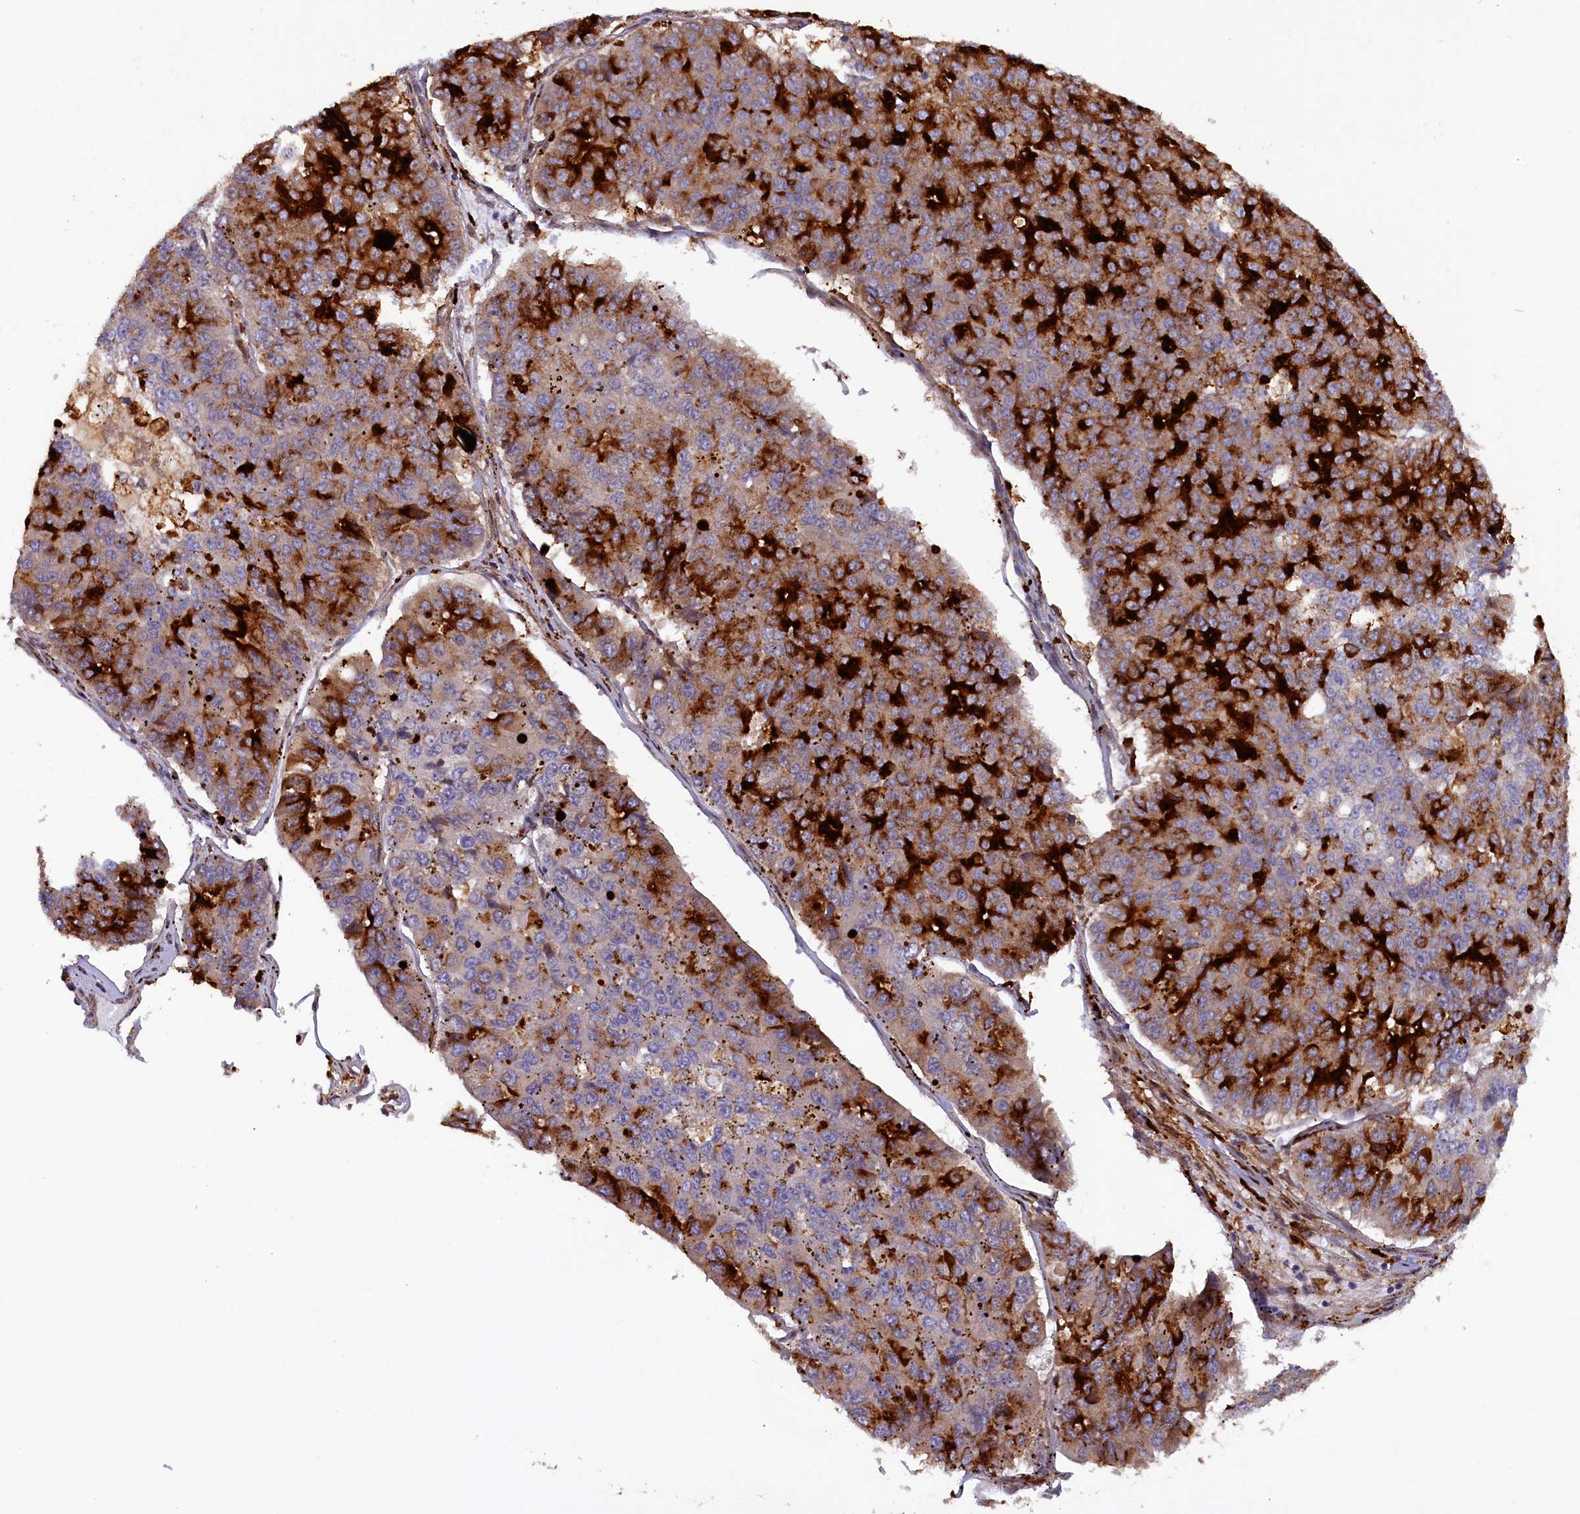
{"staining": {"intensity": "strong", "quantity": "25%-75%", "location": "cytoplasmic/membranous"}, "tissue": "pancreatic cancer", "cell_type": "Tumor cells", "image_type": "cancer", "snomed": [{"axis": "morphology", "description": "Adenocarcinoma, NOS"}, {"axis": "topography", "description": "Pancreas"}], "caption": "High-power microscopy captured an IHC photomicrograph of adenocarcinoma (pancreatic), revealing strong cytoplasmic/membranous expression in about 25%-75% of tumor cells. (Brightfield microscopy of DAB IHC at high magnification).", "gene": "FERMT1", "patient": {"sex": "male", "age": 50}}